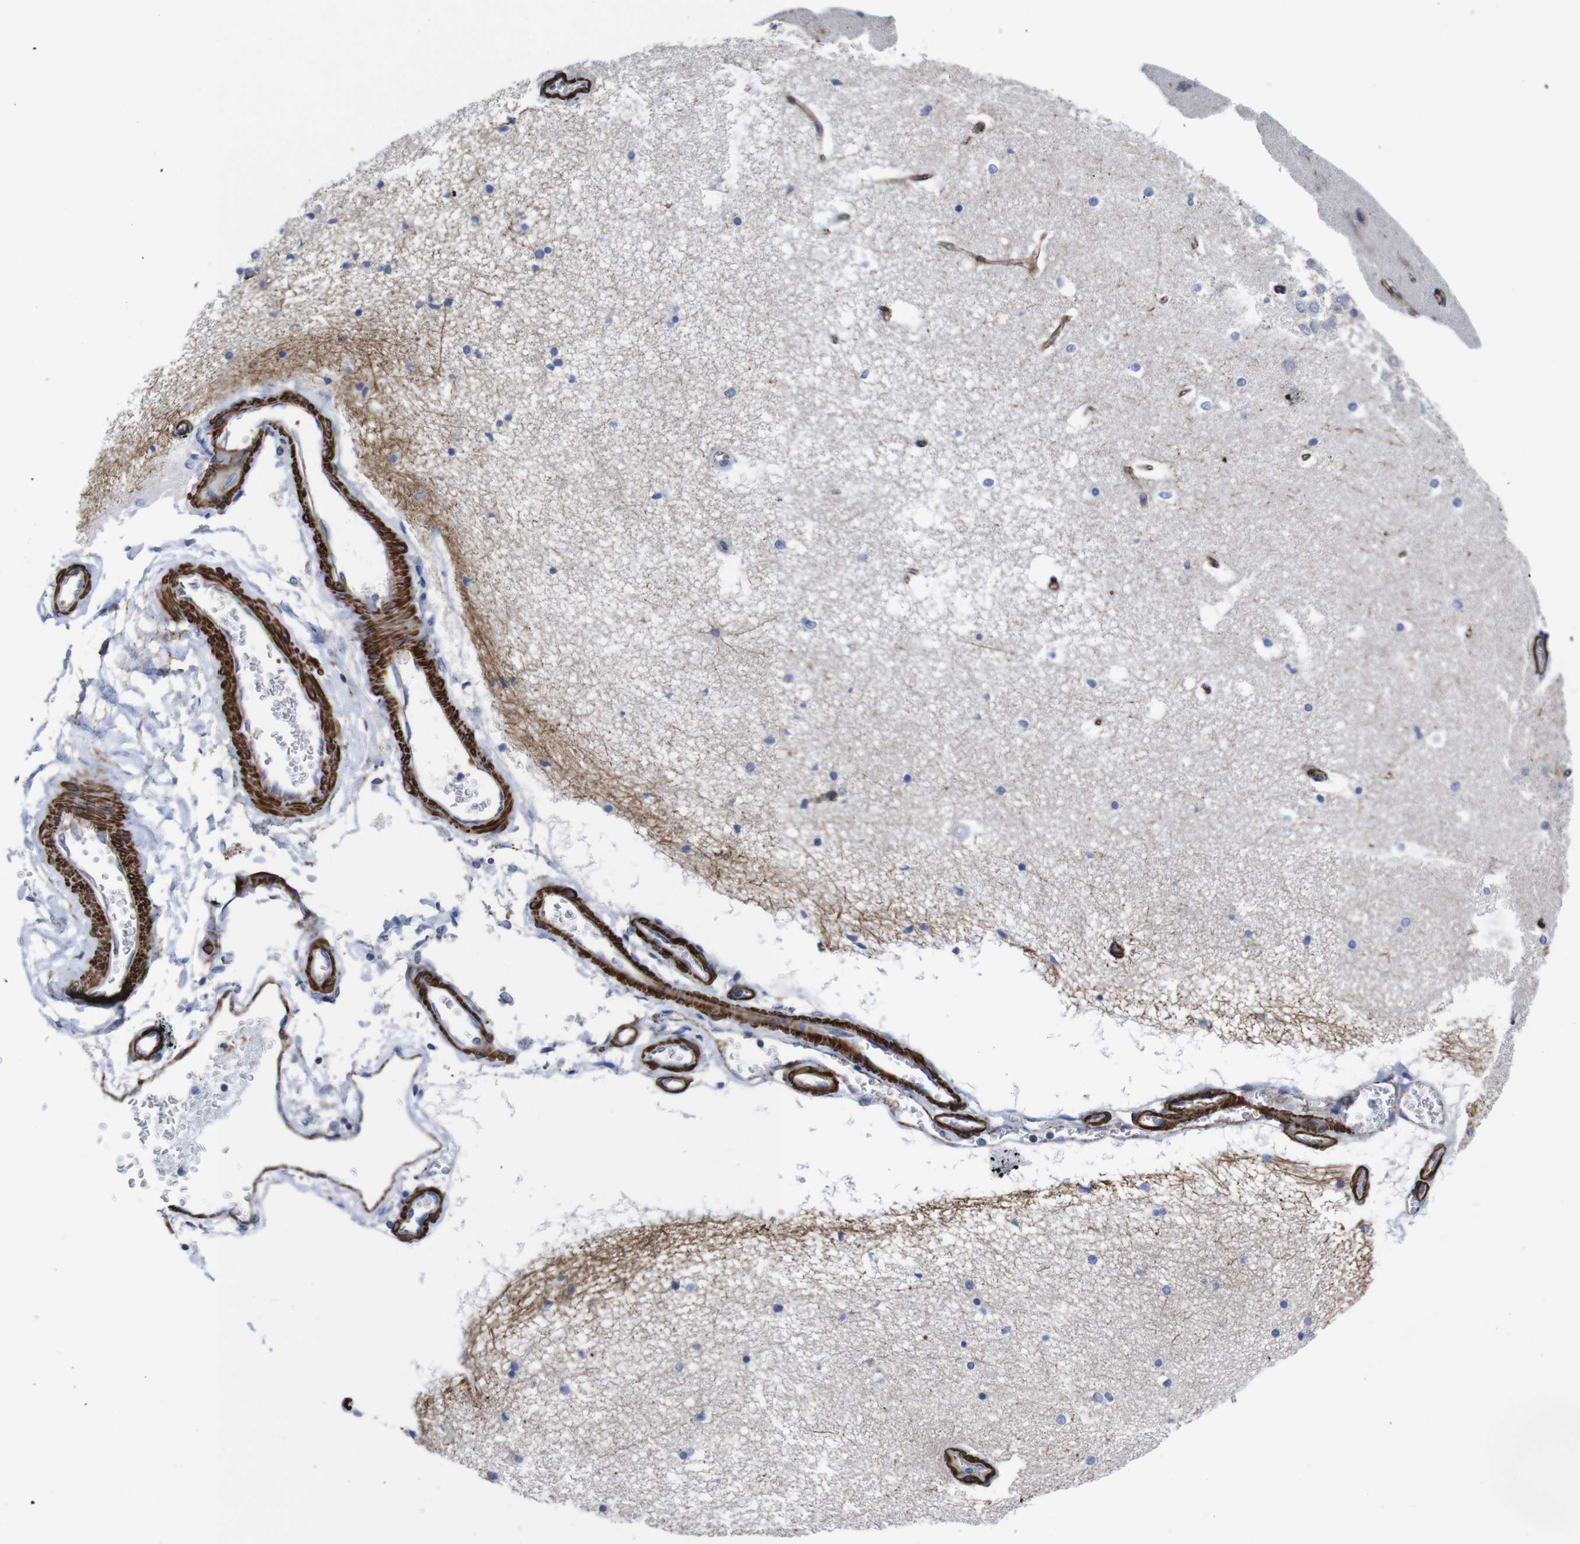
{"staining": {"intensity": "negative", "quantity": "none", "location": "none"}, "tissue": "hippocampus", "cell_type": "Glial cells", "image_type": "normal", "snomed": [{"axis": "morphology", "description": "Normal tissue, NOS"}, {"axis": "topography", "description": "Hippocampus"}], "caption": "Human hippocampus stained for a protein using IHC reveals no expression in glial cells.", "gene": "WNT10A", "patient": {"sex": "male", "age": 45}}